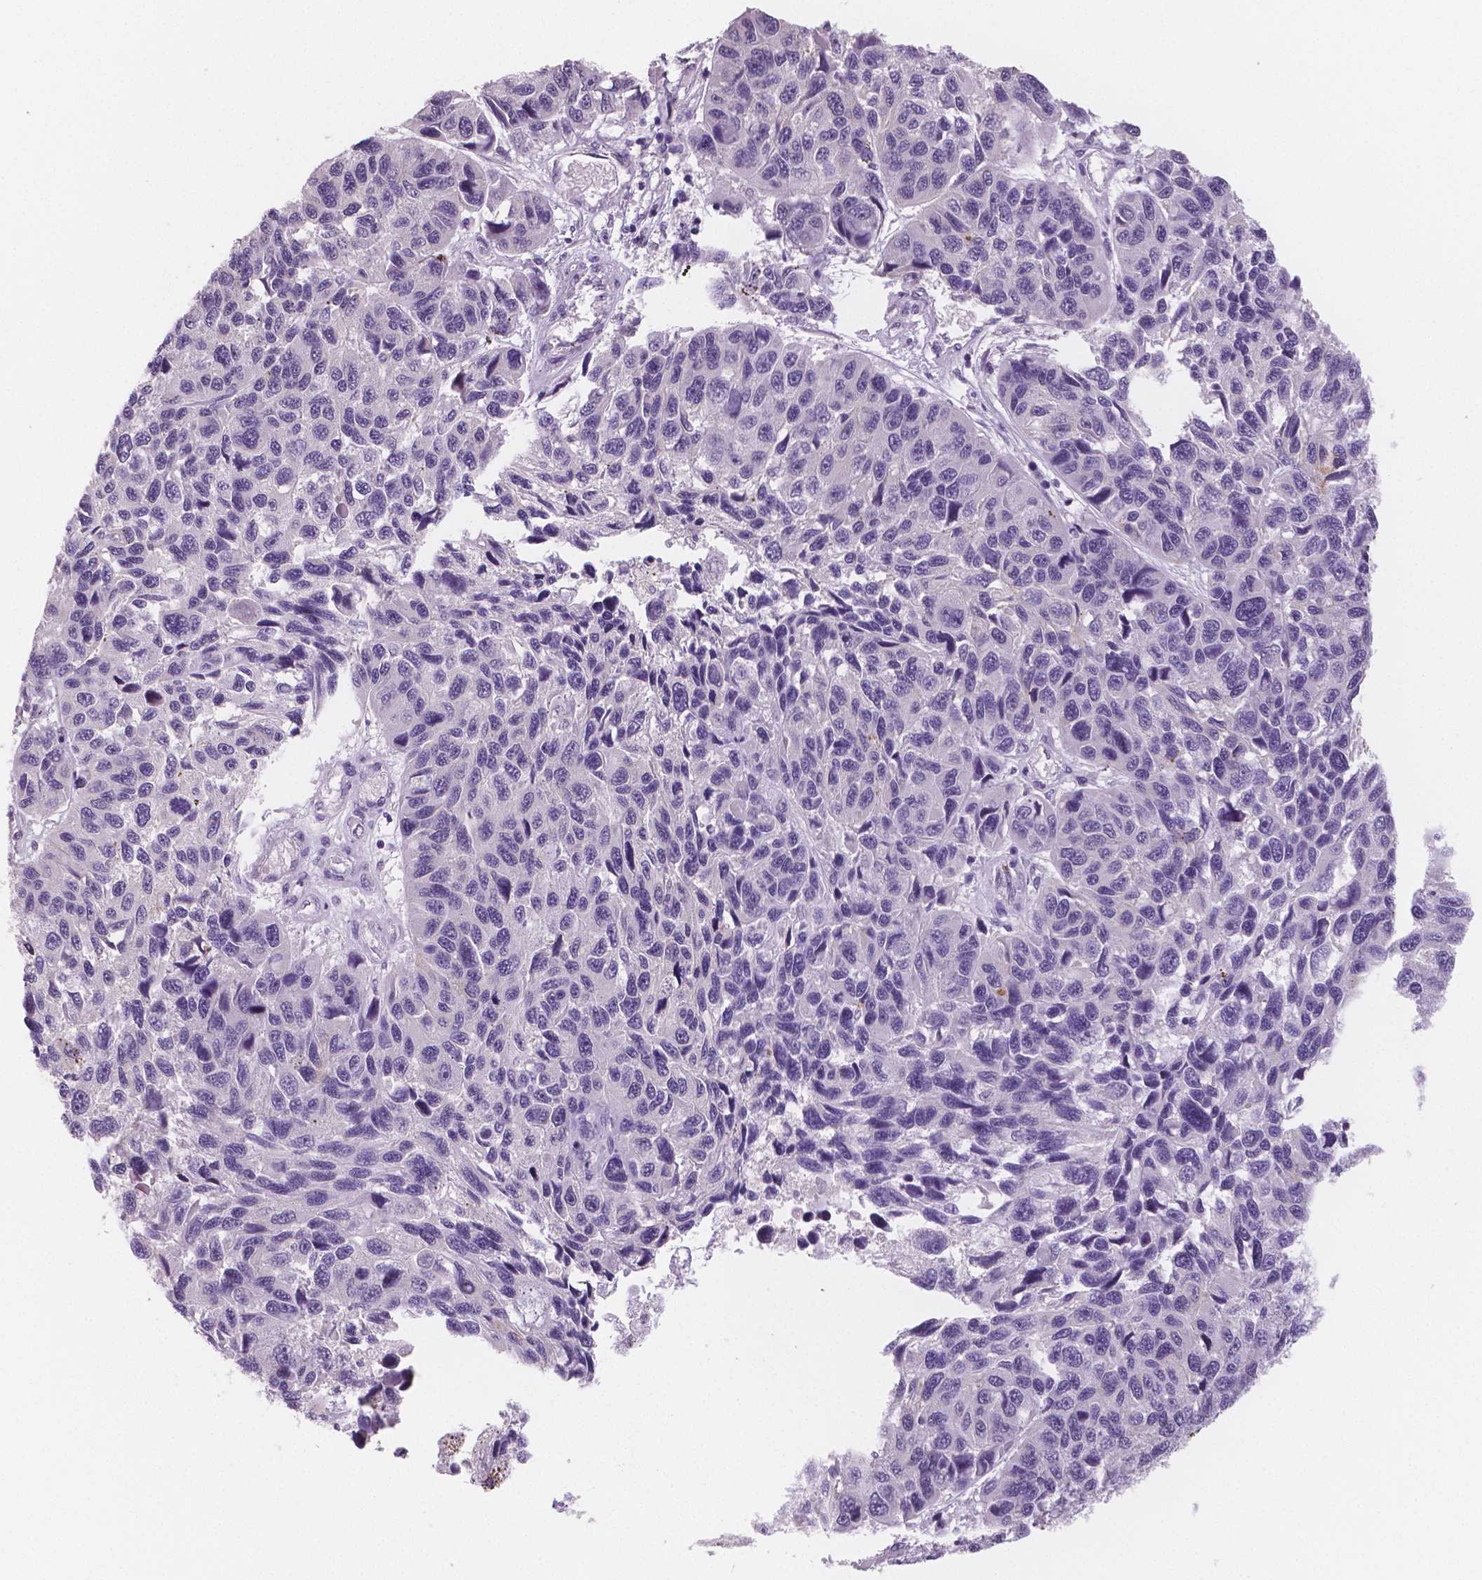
{"staining": {"intensity": "negative", "quantity": "none", "location": "none"}, "tissue": "melanoma", "cell_type": "Tumor cells", "image_type": "cancer", "snomed": [{"axis": "morphology", "description": "Malignant melanoma, NOS"}, {"axis": "topography", "description": "Skin"}], "caption": "Malignant melanoma was stained to show a protein in brown. There is no significant staining in tumor cells.", "gene": "TSPAN7", "patient": {"sex": "male", "age": 53}}